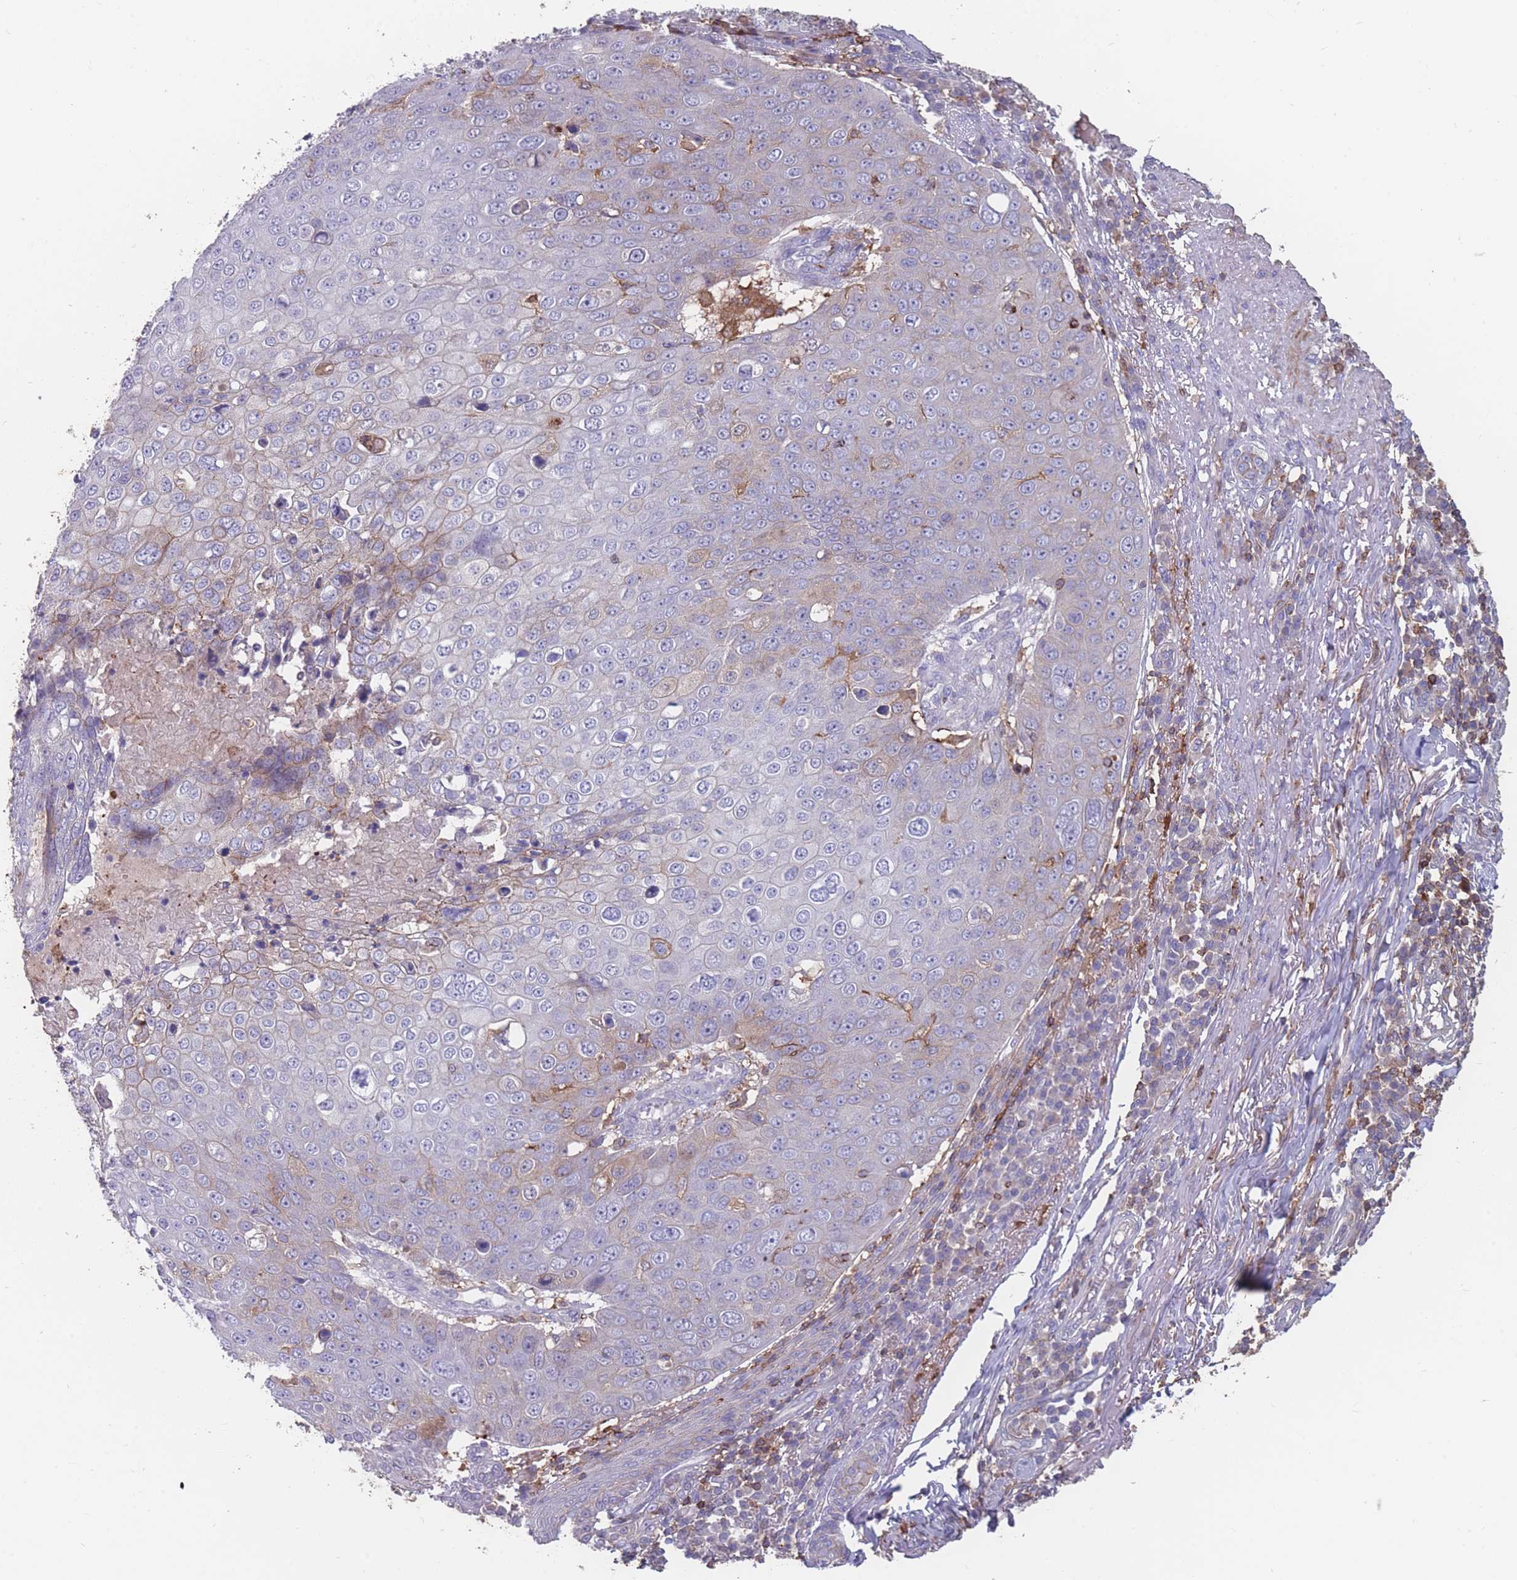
{"staining": {"intensity": "negative", "quantity": "none", "location": "none"}, "tissue": "skin cancer", "cell_type": "Tumor cells", "image_type": "cancer", "snomed": [{"axis": "morphology", "description": "Squamous cell carcinoma, NOS"}, {"axis": "topography", "description": "Skin"}], "caption": "Skin squamous cell carcinoma was stained to show a protein in brown. There is no significant staining in tumor cells.", "gene": "CD33", "patient": {"sex": "male", "age": 71}}